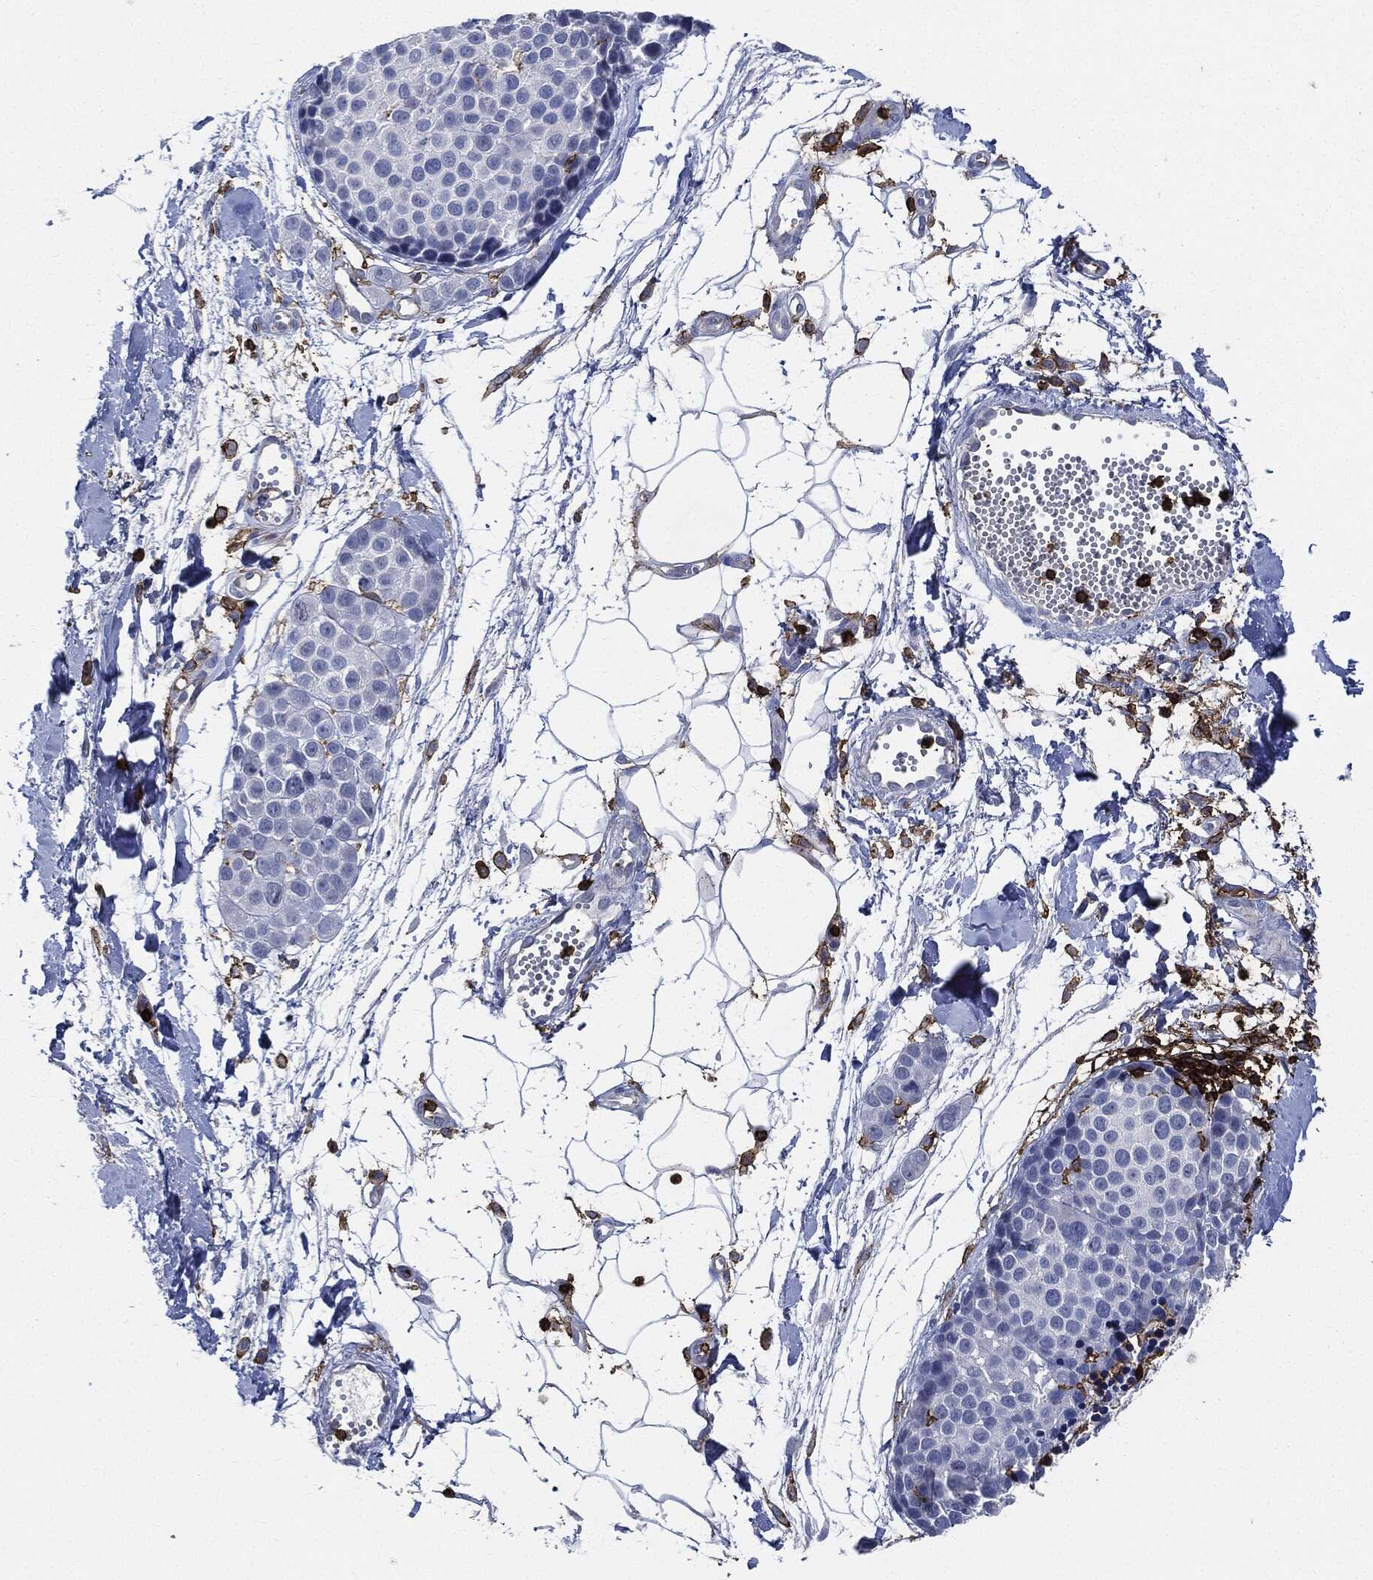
{"staining": {"intensity": "negative", "quantity": "none", "location": "none"}, "tissue": "melanoma", "cell_type": "Tumor cells", "image_type": "cancer", "snomed": [{"axis": "morphology", "description": "Malignant melanoma, NOS"}, {"axis": "topography", "description": "Skin"}], "caption": "Immunohistochemical staining of malignant melanoma shows no significant expression in tumor cells. (DAB immunohistochemistry (IHC) visualized using brightfield microscopy, high magnification).", "gene": "PTPRC", "patient": {"sex": "female", "age": 86}}